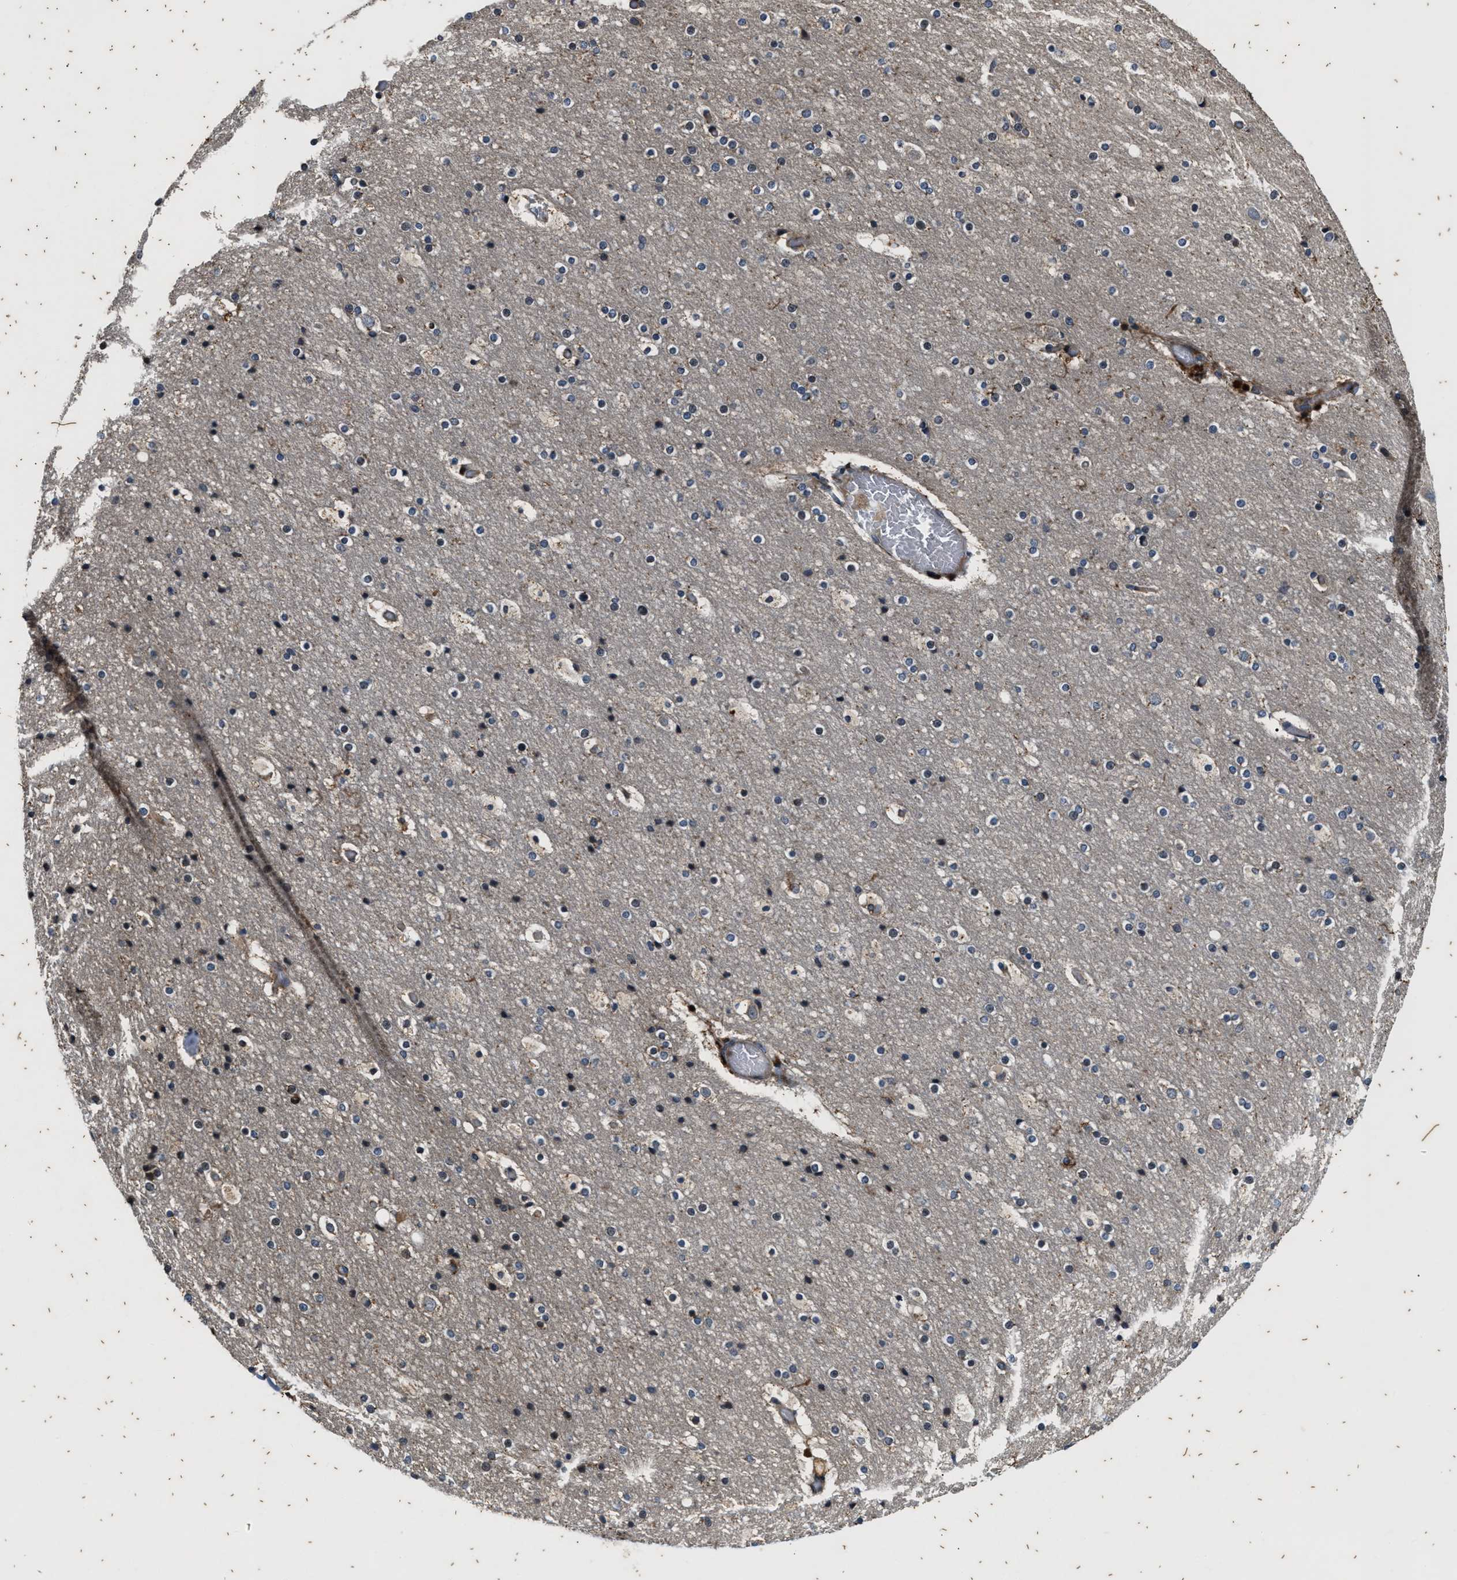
{"staining": {"intensity": "weak", "quantity": ">75%", "location": "cytoplasmic/membranous"}, "tissue": "cerebral cortex", "cell_type": "Endothelial cells", "image_type": "normal", "snomed": [{"axis": "morphology", "description": "Normal tissue, NOS"}, {"axis": "topography", "description": "Cerebral cortex"}], "caption": "High-power microscopy captured an immunohistochemistry (IHC) histopathology image of normal cerebral cortex, revealing weak cytoplasmic/membranous positivity in approximately >75% of endothelial cells.", "gene": "PTPN7", "patient": {"sex": "male", "age": 57}}